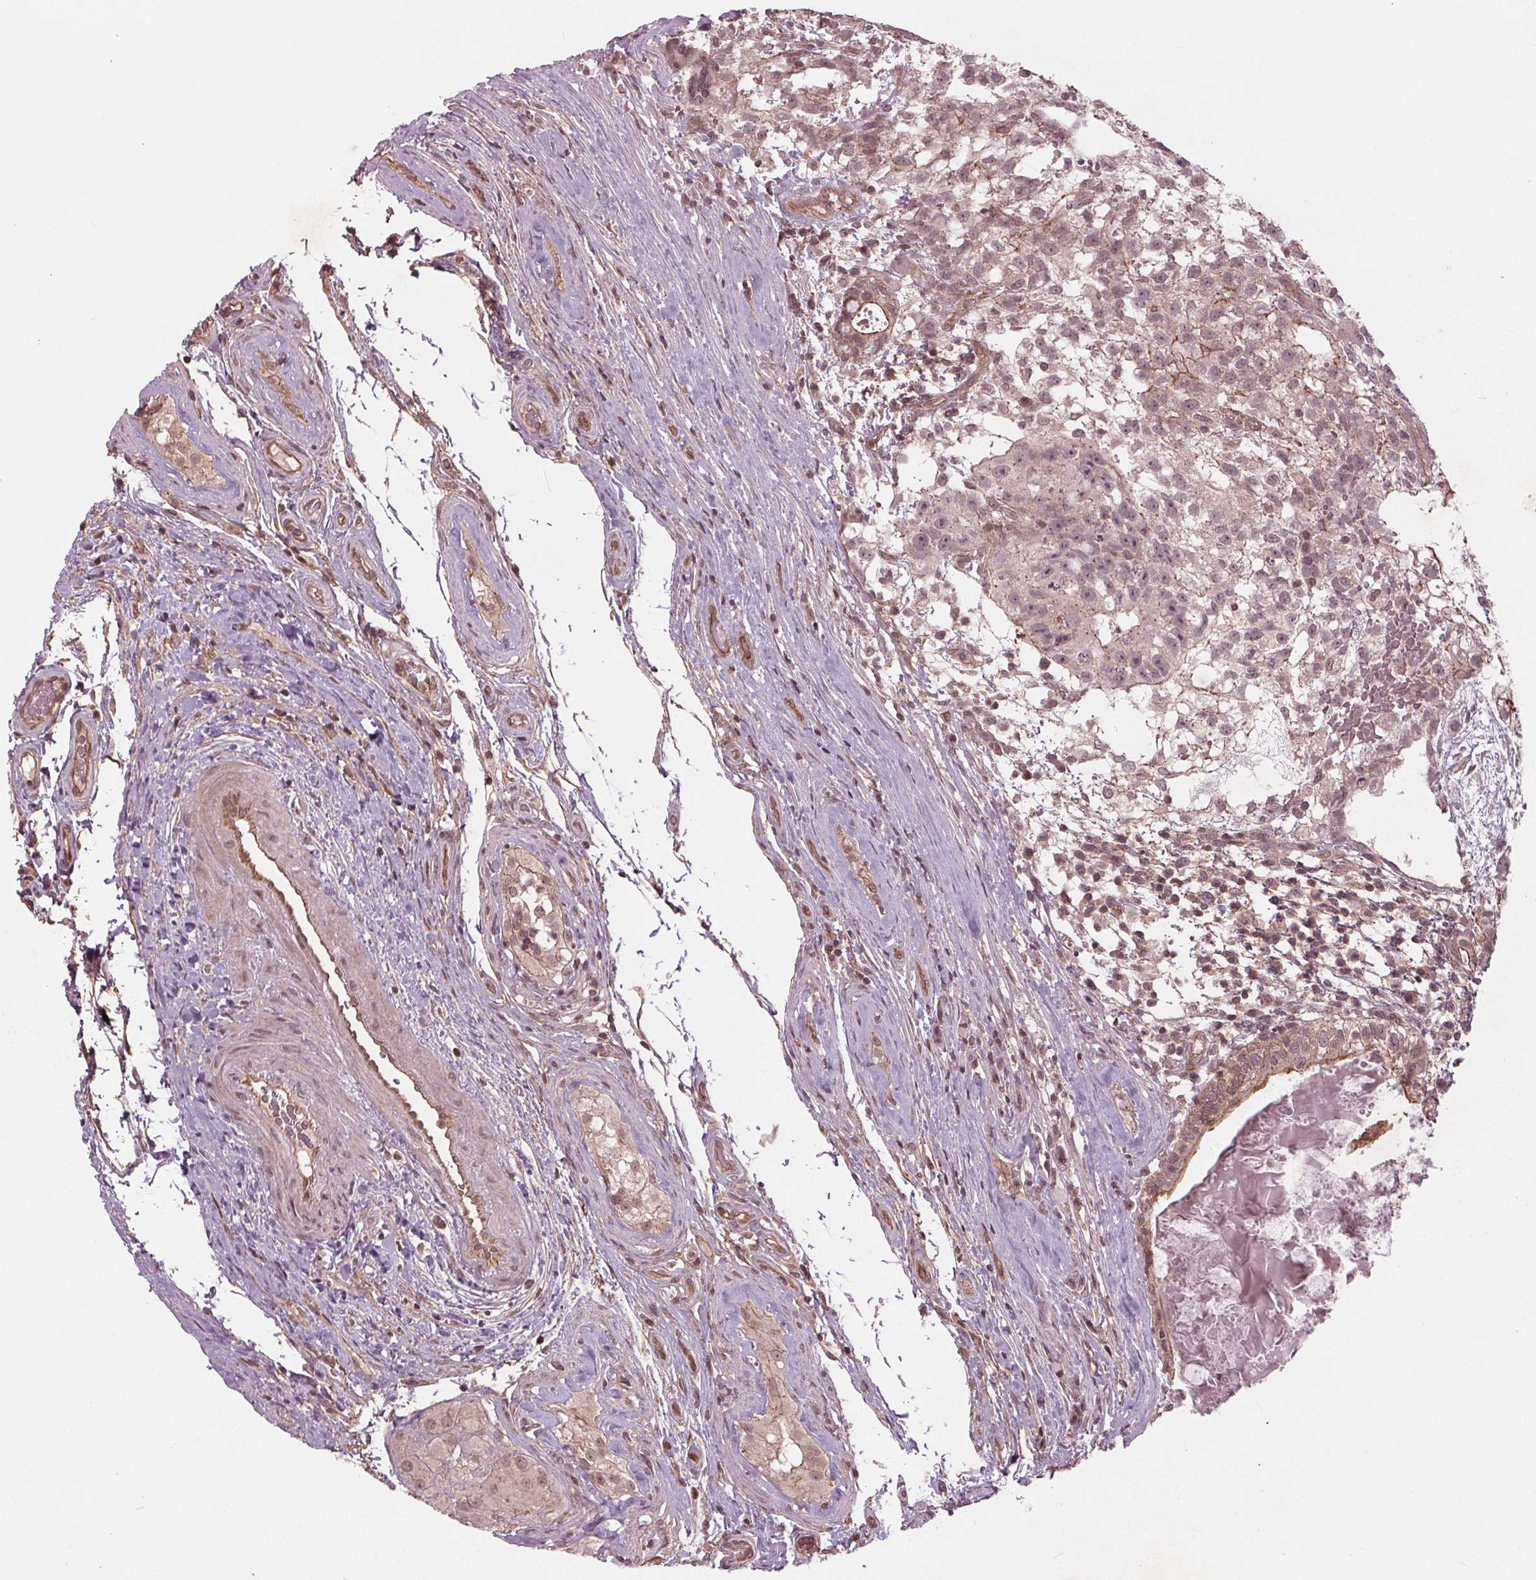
{"staining": {"intensity": "moderate", "quantity": "<25%", "location": "cytoplasmic/membranous"}, "tissue": "testis cancer", "cell_type": "Tumor cells", "image_type": "cancer", "snomed": [{"axis": "morphology", "description": "Seminoma, NOS"}, {"axis": "morphology", "description": "Carcinoma, Embryonal, NOS"}, {"axis": "topography", "description": "Testis"}], "caption": "Immunohistochemistry (IHC) photomicrograph of neoplastic tissue: testis cancer (seminoma) stained using IHC demonstrates low levels of moderate protein expression localized specifically in the cytoplasmic/membranous of tumor cells, appearing as a cytoplasmic/membranous brown color.", "gene": "BTBD1", "patient": {"sex": "male", "age": 41}}